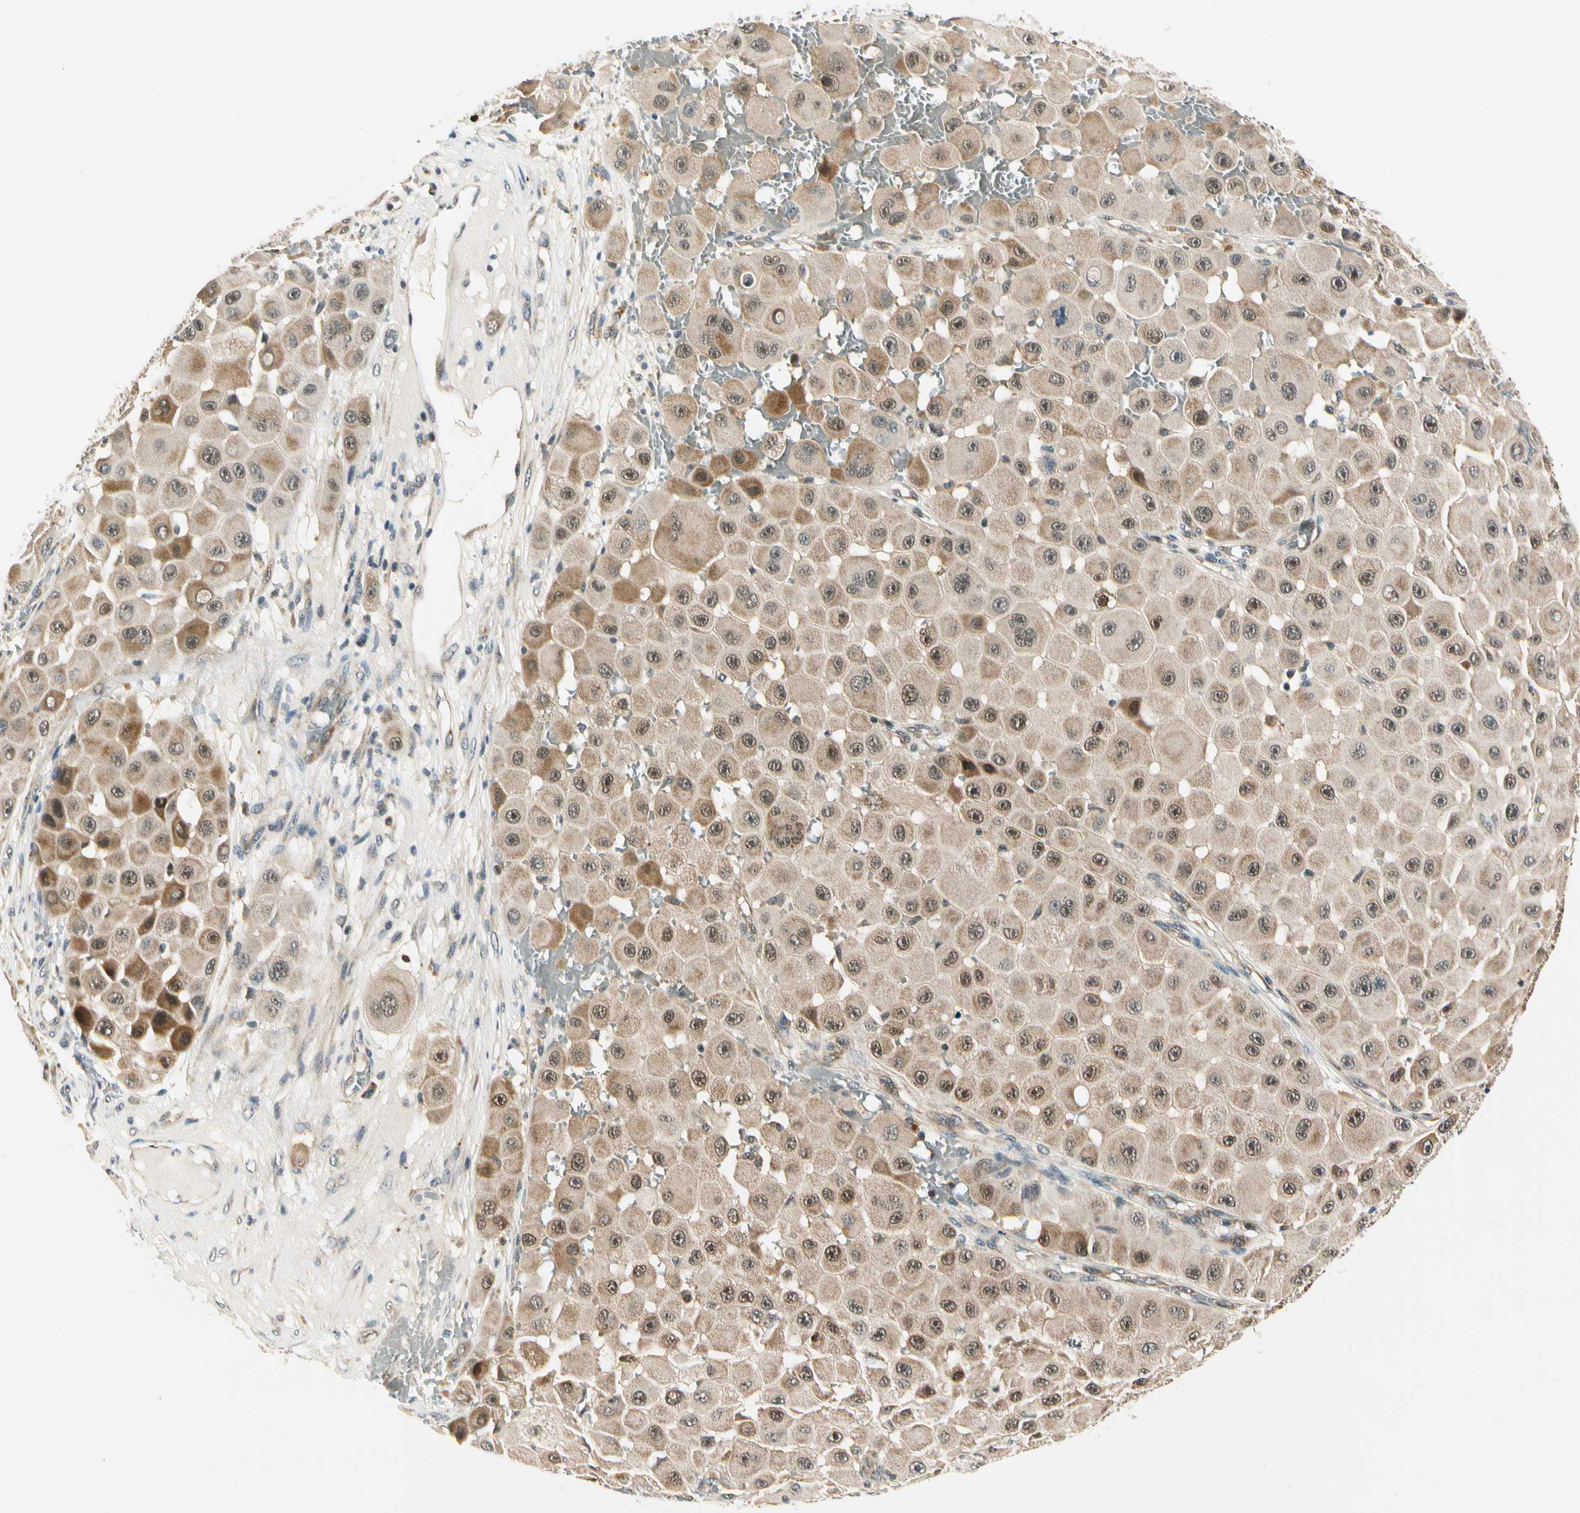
{"staining": {"intensity": "moderate", "quantity": ">75%", "location": "cytoplasmic/membranous"}, "tissue": "melanoma", "cell_type": "Tumor cells", "image_type": "cancer", "snomed": [{"axis": "morphology", "description": "Malignant melanoma, NOS"}, {"axis": "topography", "description": "Skin"}], "caption": "Human malignant melanoma stained with a protein marker shows moderate staining in tumor cells.", "gene": "PDK2", "patient": {"sex": "female", "age": 81}}